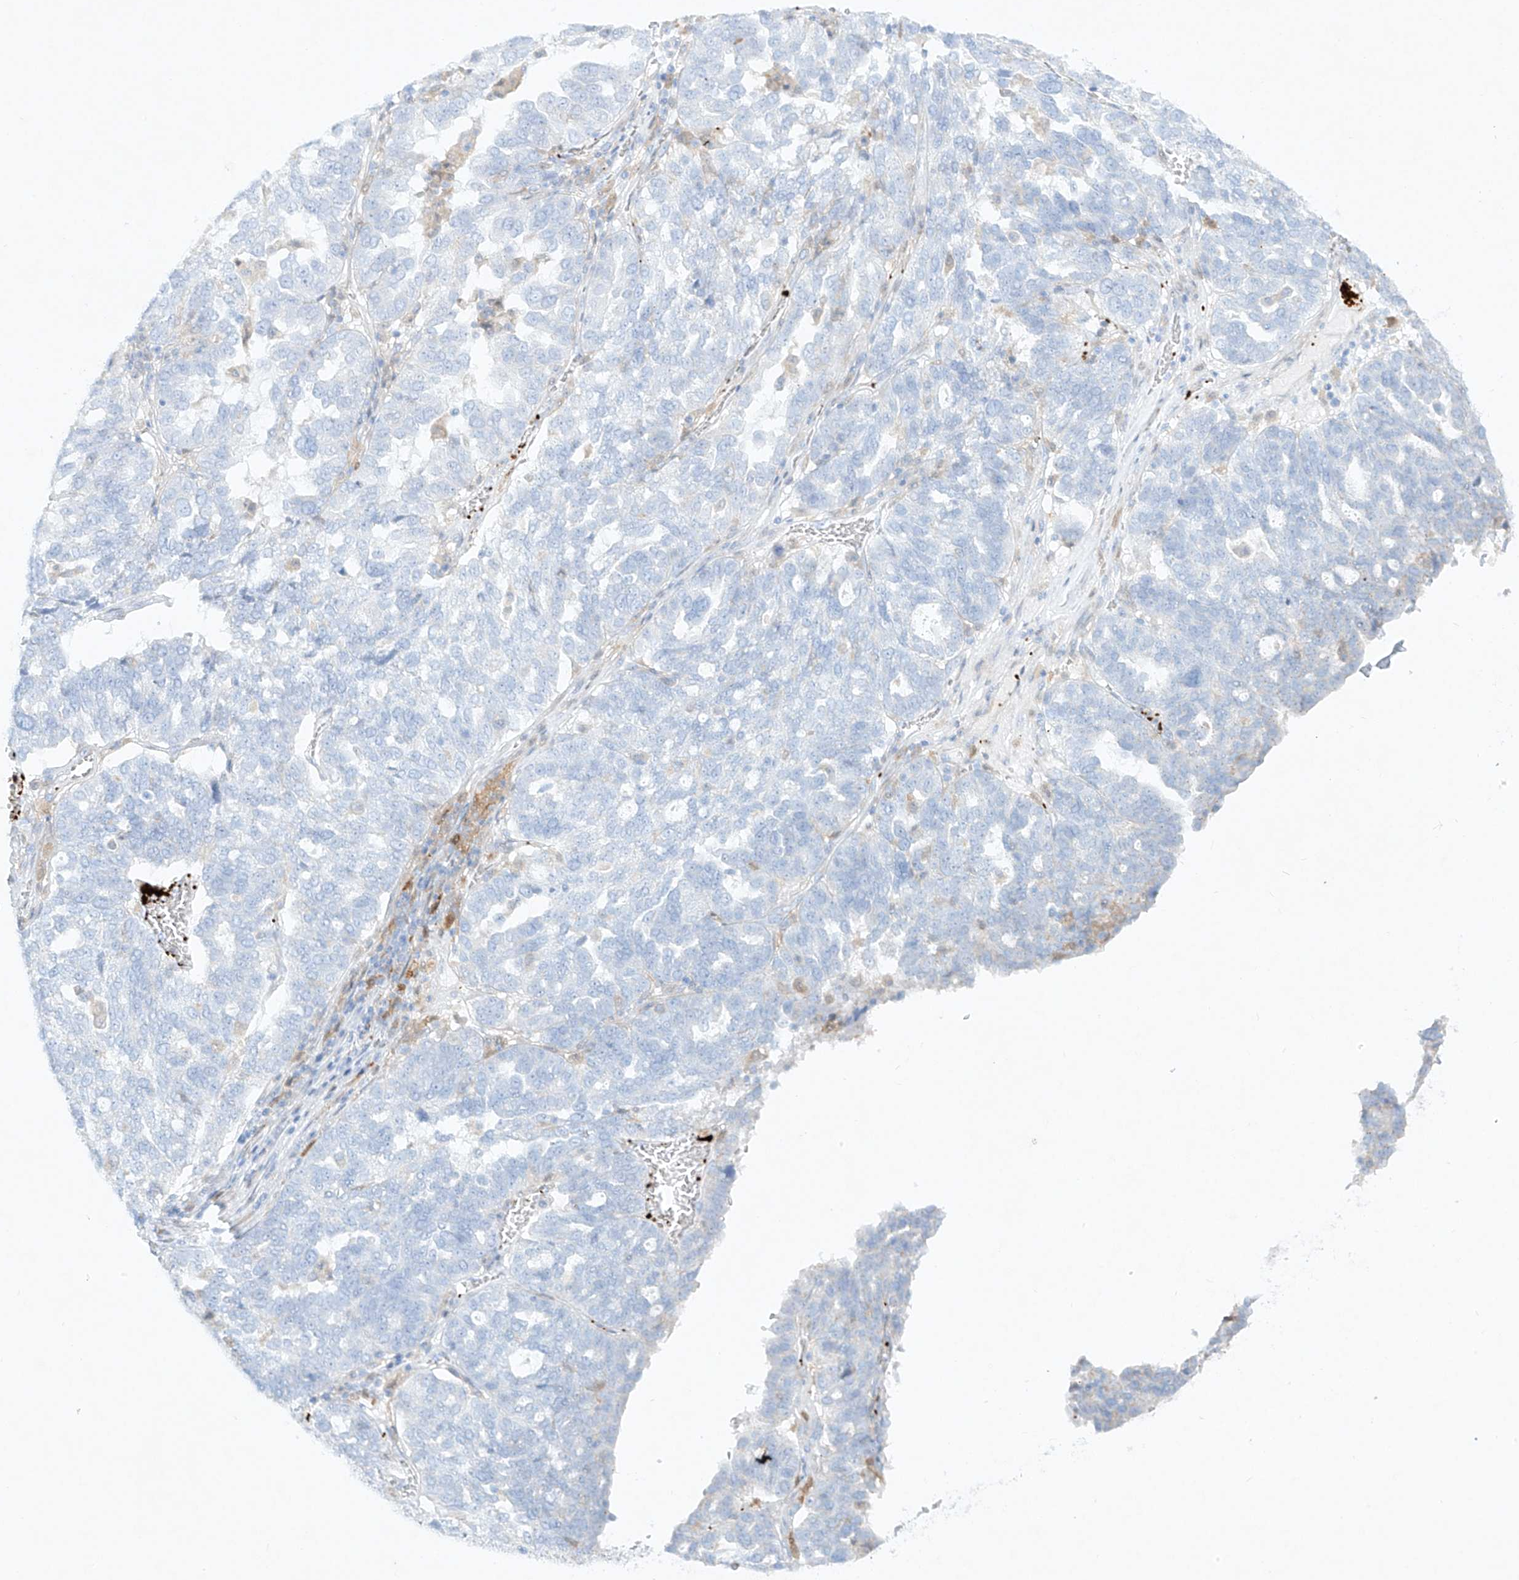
{"staining": {"intensity": "negative", "quantity": "none", "location": "none"}, "tissue": "ovarian cancer", "cell_type": "Tumor cells", "image_type": "cancer", "snomed": [{"axis": "morphology", "description": "Cystadenocarcinoma, serous, NOS"}, {"axis": "topography", "description": "Ovary"}], "caption": "DAB immunohistochemical staining of ovarian cancer (serous cystadenocarcinoma) demonstrates no significant positivity in tumor cells.", "gene": "PLEK", "patient": {"sex": "female", "age": 59}}